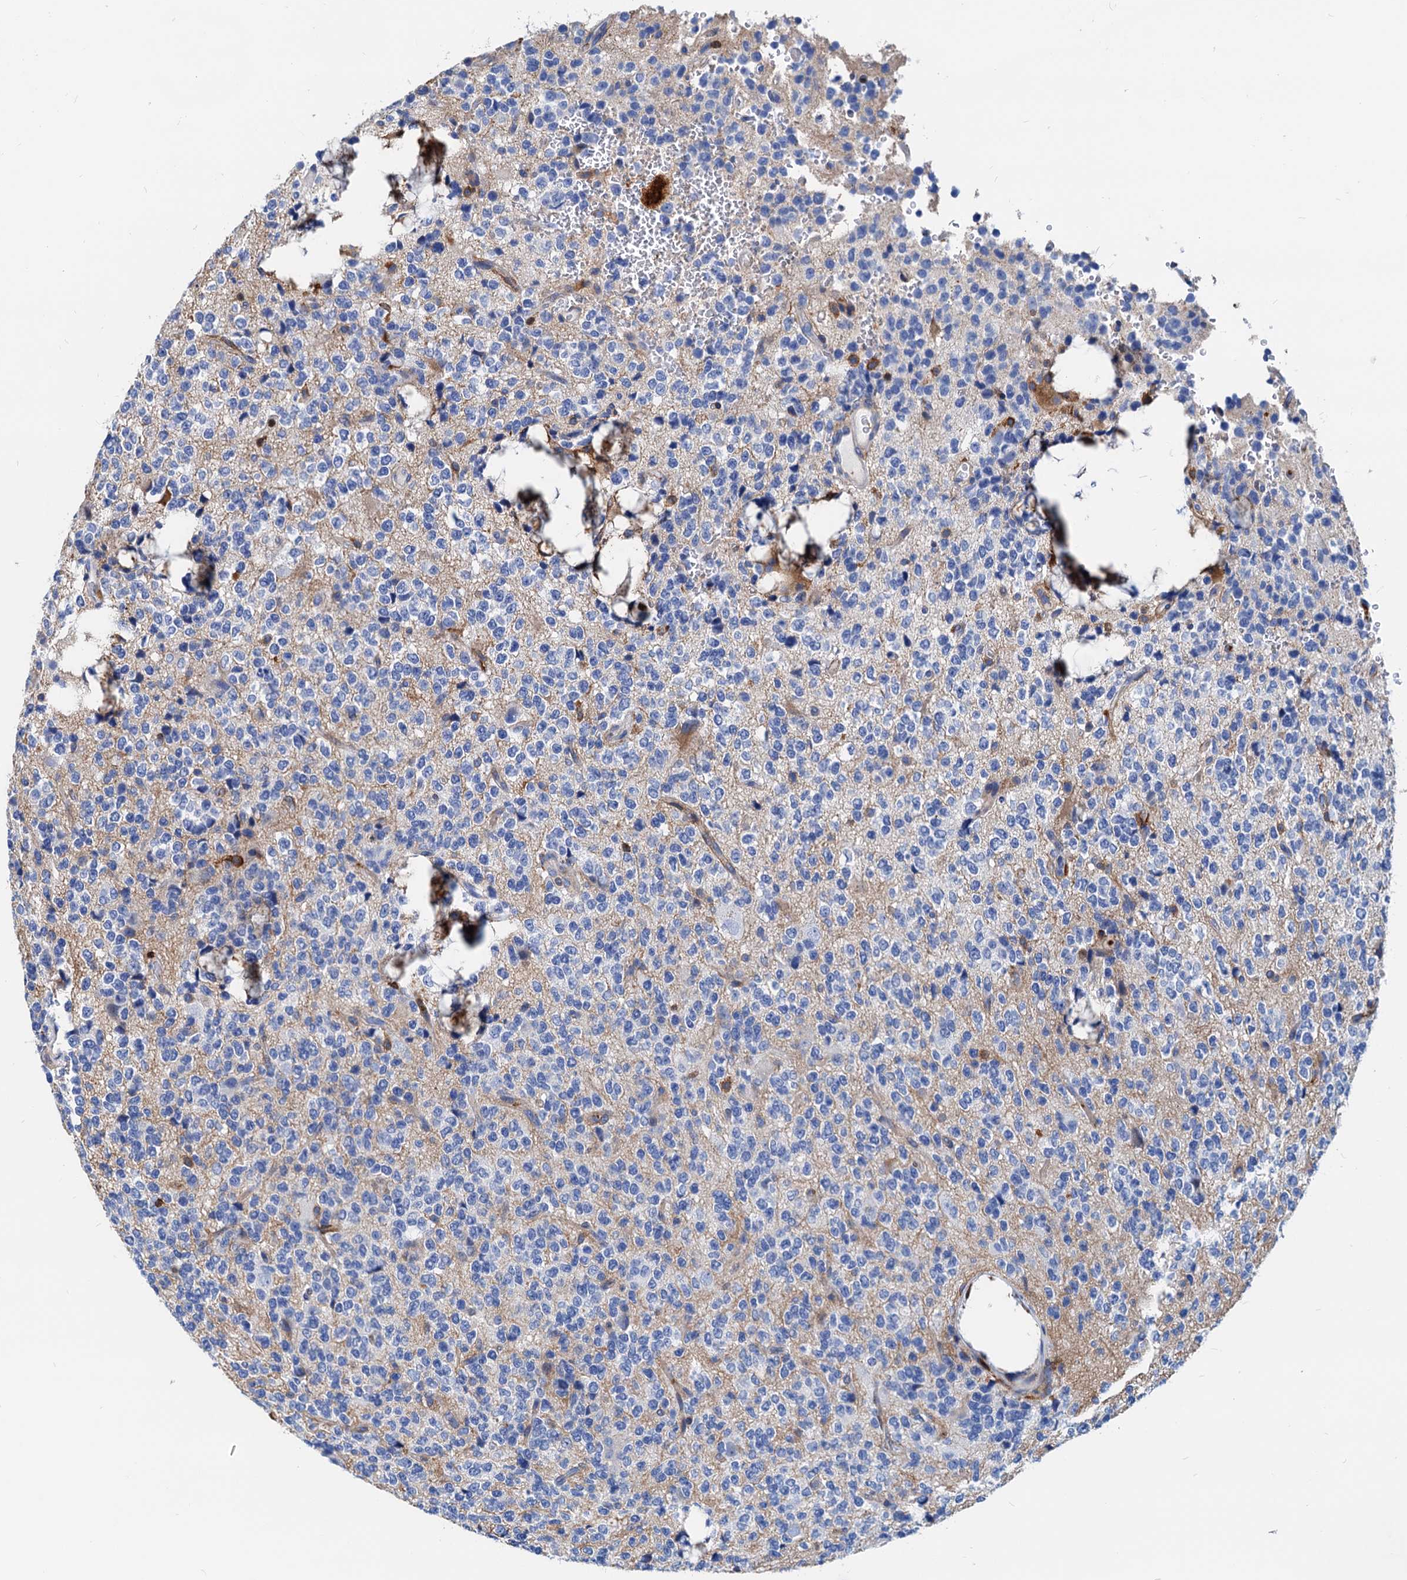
{"staining": {"intensity": "negative", "quantity": "none", "location": "none"}, "tissue": "glioma", "cell_type": "Tumor cells", "image_type": "cancer", "snomed": [{"axis": "morphology", "description": "Glioma, malignant, High grade"}, {"axis": "topography", "description": "Brain"}], "caption": "Human malignant glioma (high-grade) stained for a protein using immunohistochemistry (IHC) shows no positivity in tumor cells.", "gene": "LCP2", "patient": {"sex": "female", "age": 62}}